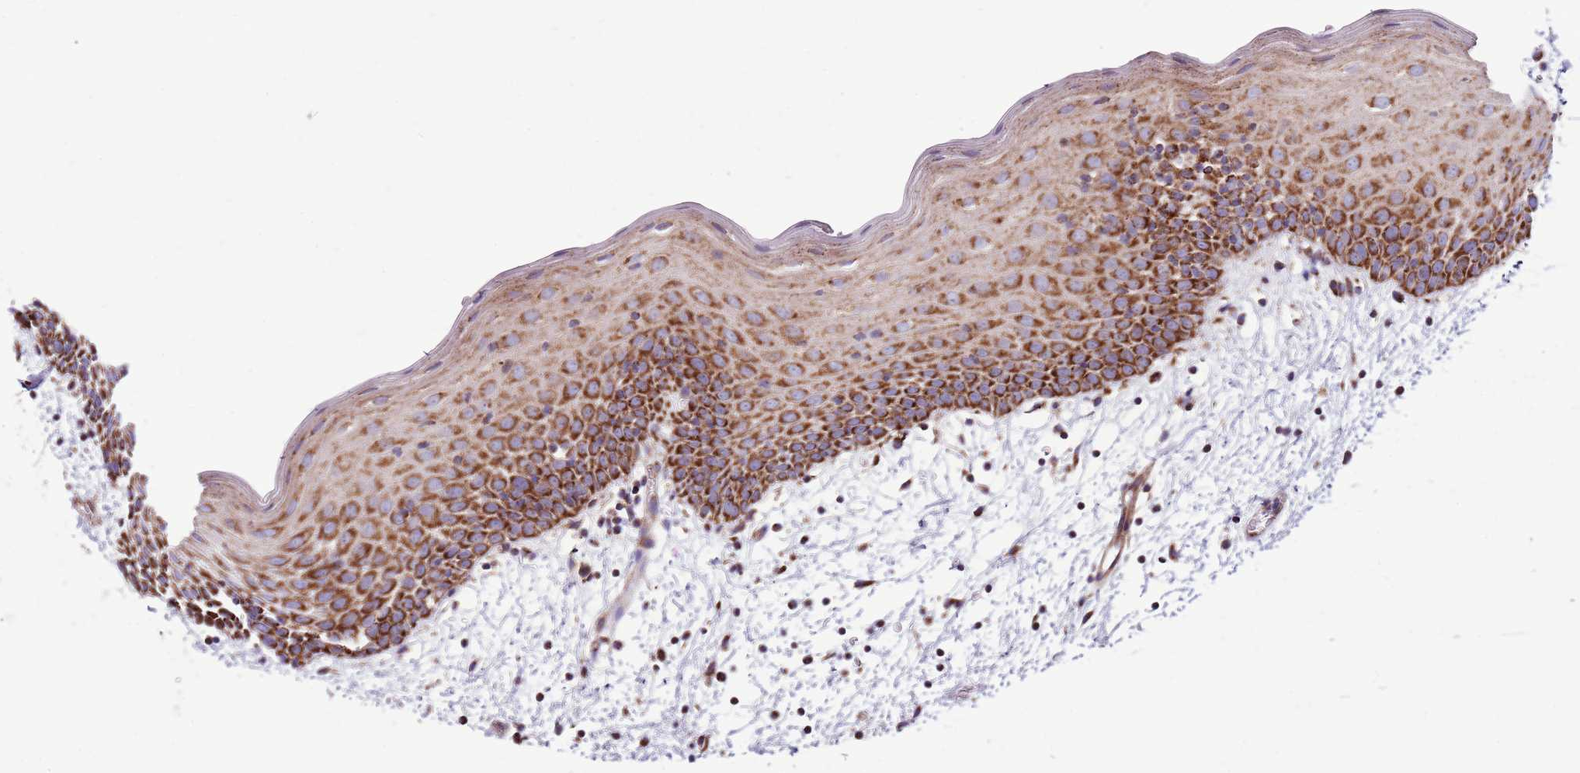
{"staining": {"intensity": "strong", "quantity": ">75%", "location": "cytoplasmic/membranous"}, "tissue": "oral mucosa", "cell_type": "Squamous epithelial cells", "image_type": "normal", "snomed": [{"axis": "morphology", "description": "Normal tissue, NOS"}, {"axis": "topography", "description": "Skeletal muscle"}, {"axis": "topography", "description": "Oral tissue"}, {"axis": "topography", "description": "Salivary gland"}, {"axis": "topography", "description": "Peripheral nerve tissue"}], "caption": "An image showing strong cytoplasmic/membranous staining in approximately >75% of squamous epithelial cells in unremarkable oral mucosa, as visualized by brown immunohistochemical staining.", "gene": "HECTD4", "patient": {"sex": "male", "age": 54}}